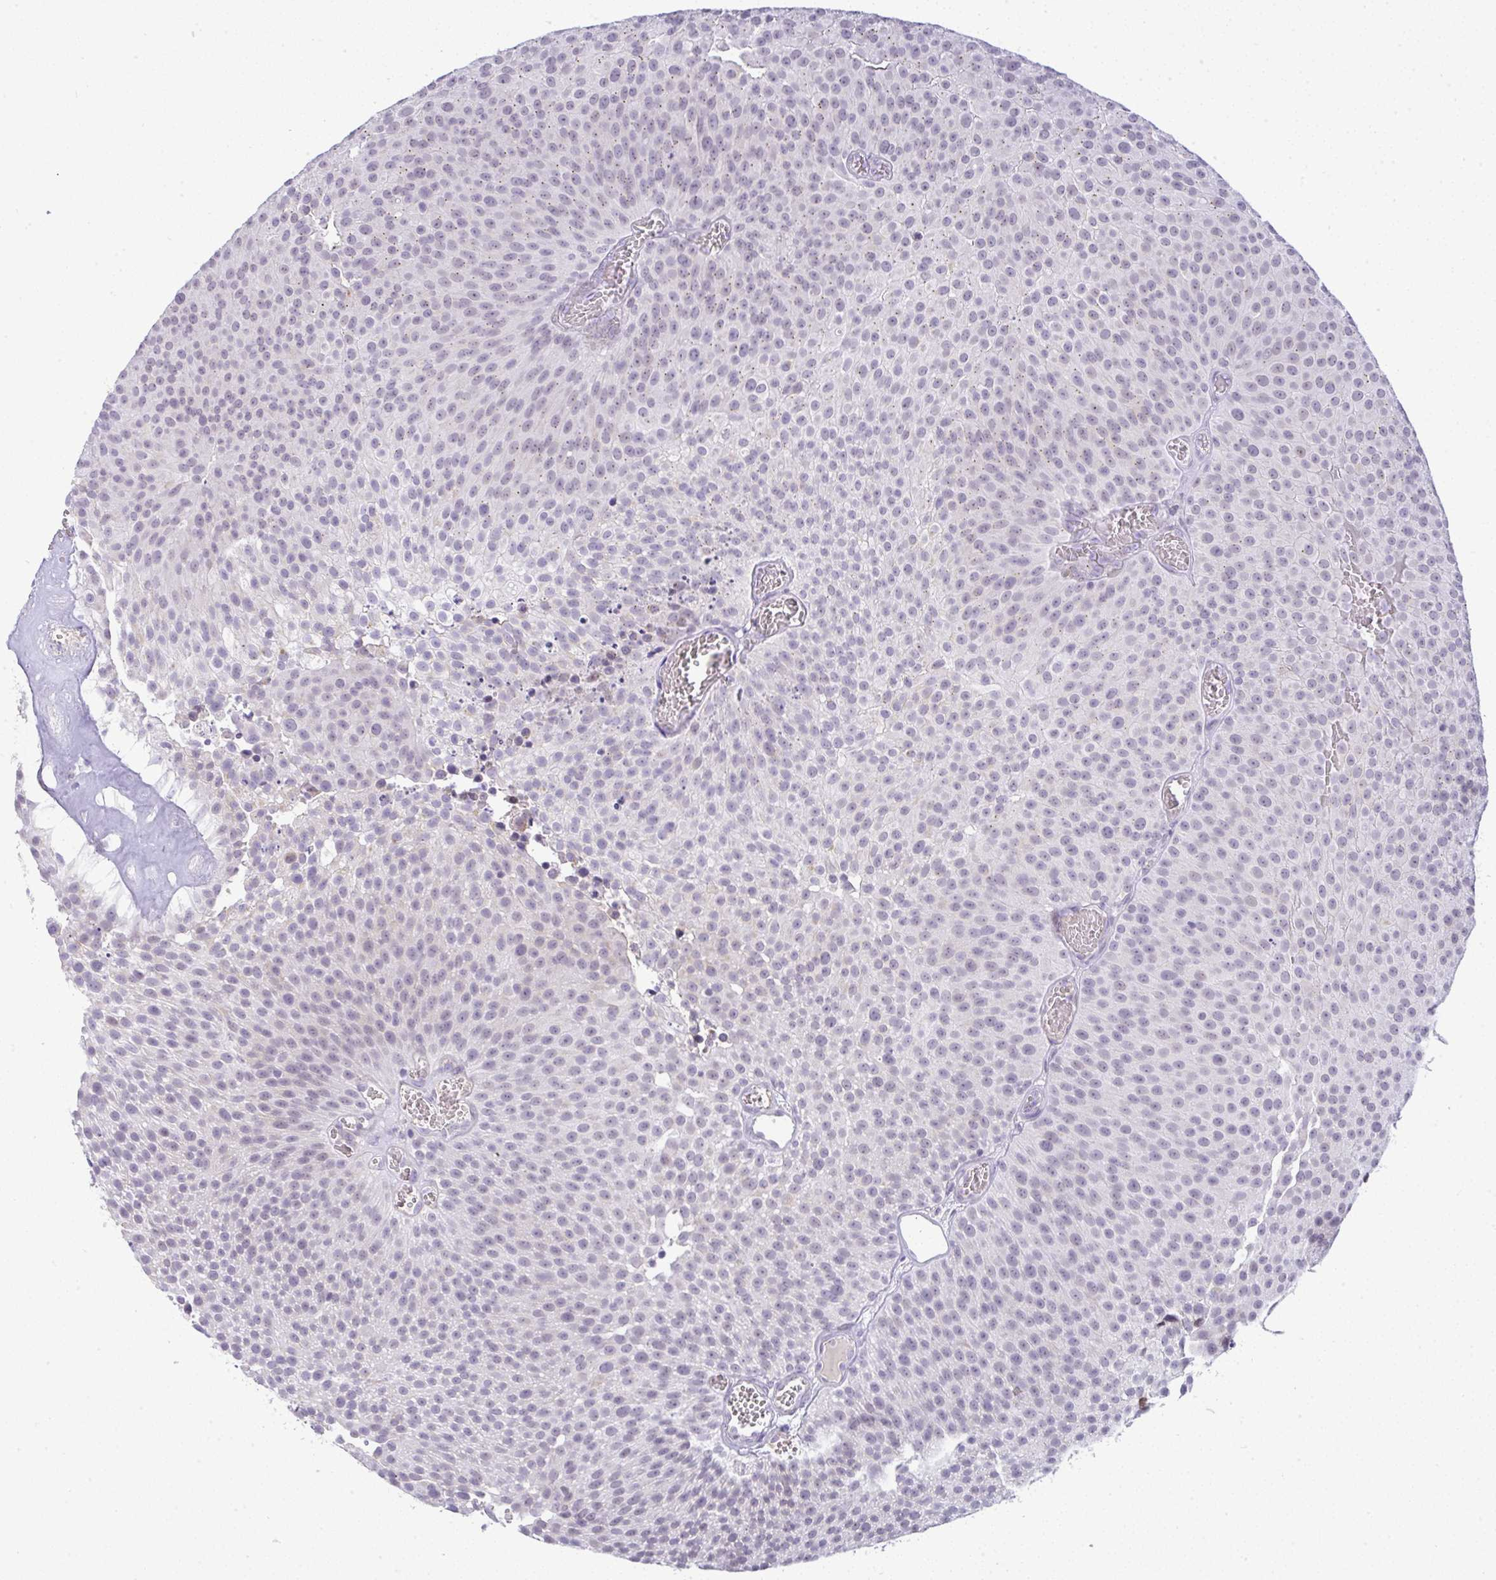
{"staining": {"intensity": "weak", "quantity": "25%-75%", "location": "cytoplasmic/membranous"}, "tissue": "urothelial cancer", "cell_type": "Tumor cells", "image_type": "cancer", "snomed": [{"axis": "morphology", "description": "Urothelial carcinoma, Low grade"}, {"axis": "topography", "description": "Urinary bladder"}], "caption": "Approximately 25%-75% of tumor cells in urothelial carcinoma (low-grade) display weak cytoplasmic/membranous protein expression as visualized by brown immunohistochemical staining.", "gene": "FAM177A1", "patient": {"sex": "female", "age": 79}}